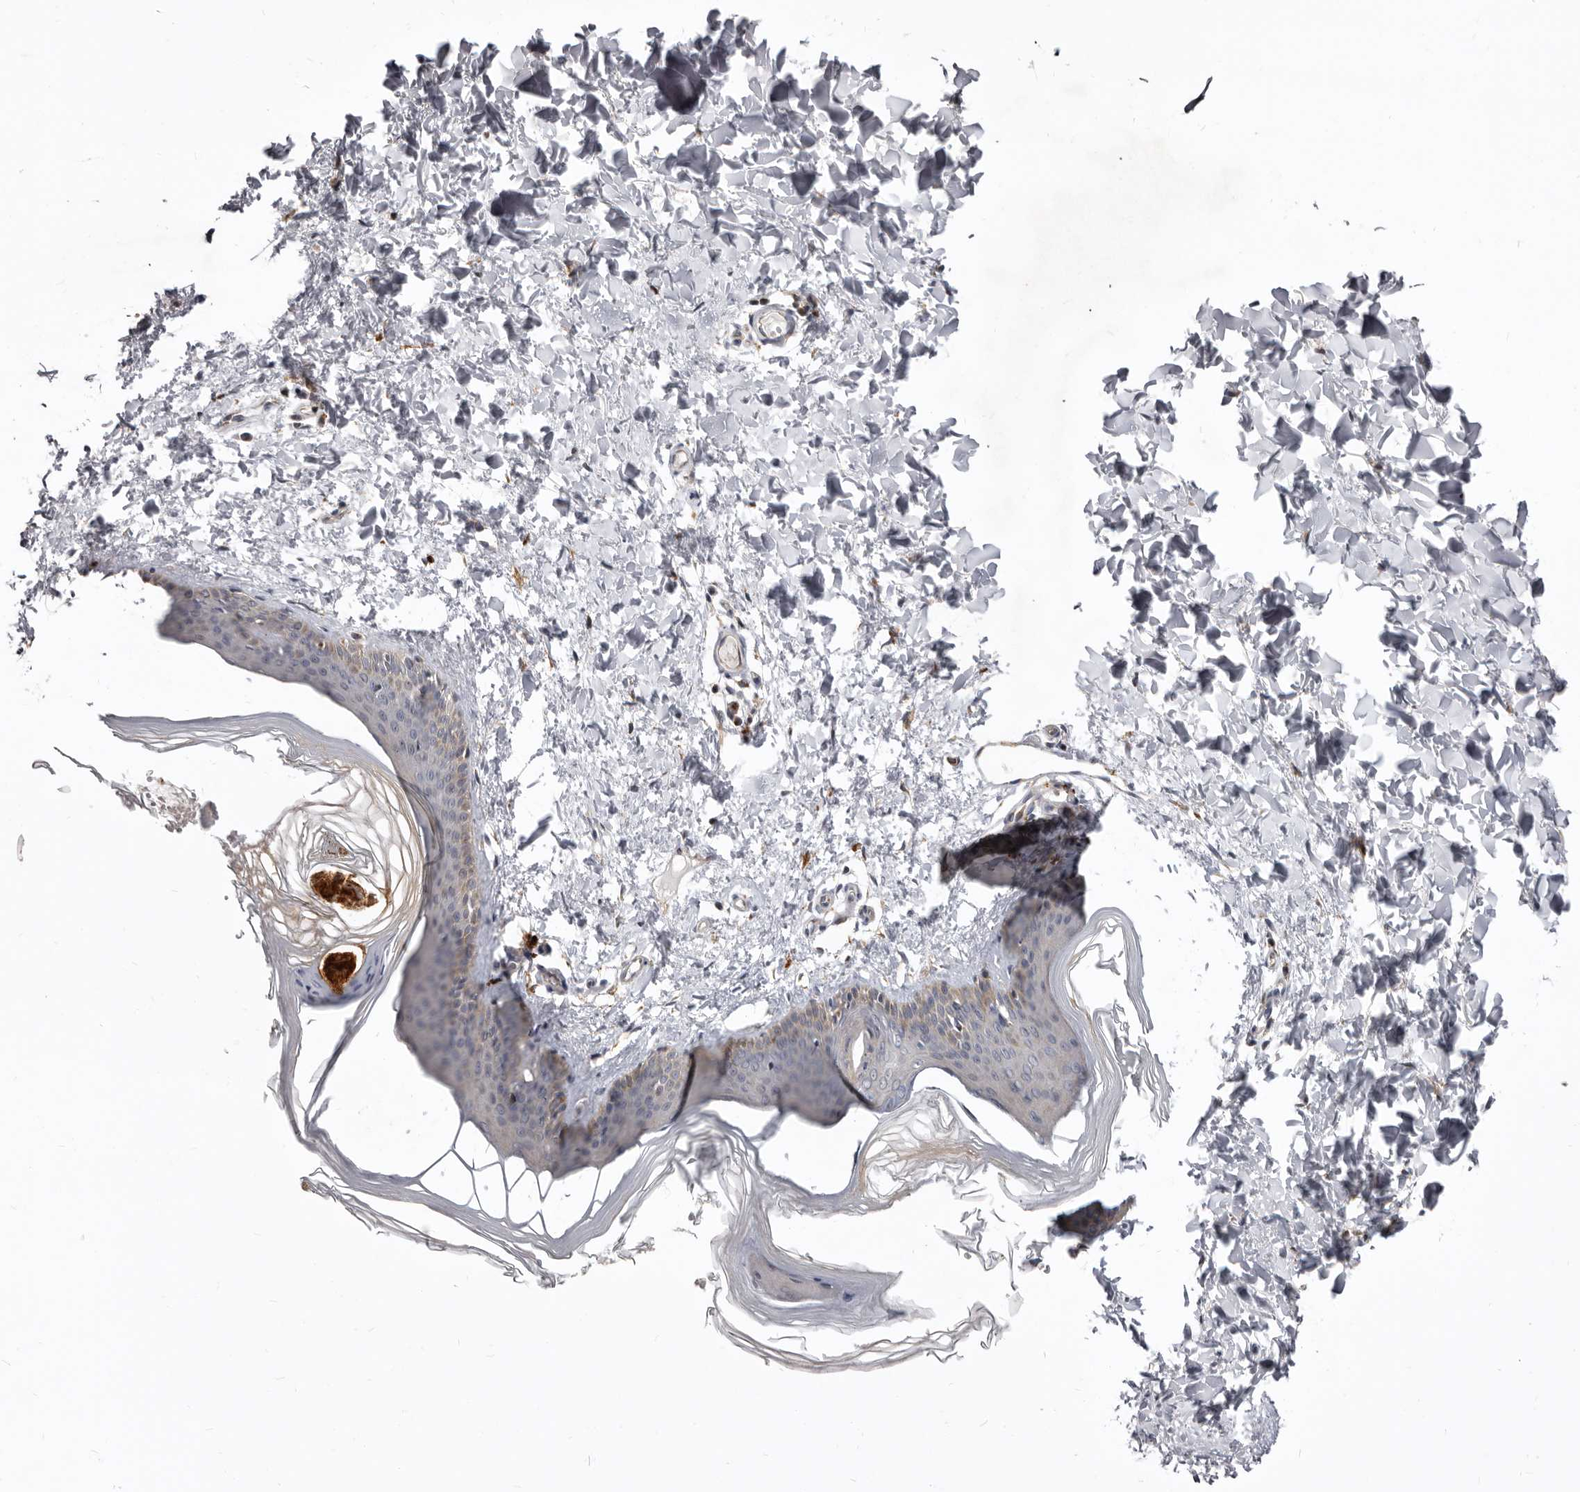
{"staining": {"intensity": "weak", "quantity": "25%-75%", "location": "cytoplasmic/membranous"}, "tissue": "skin", "cell_type": "Fibroblasts", "image_type": "normal", "snomed": [{"axis": "morphology", "description": "Normal tissue, NOS"}, {"axis": "topography", "description": "Skin"}], "caption": "Protein staining shows weak cytoplasmic/membranous expression in about 25%-75% of fibroblasts in benign skin. Nuclei are stained in blue.", "gene": "SMC4", "patient": {"sex": "female", "age": 27}}